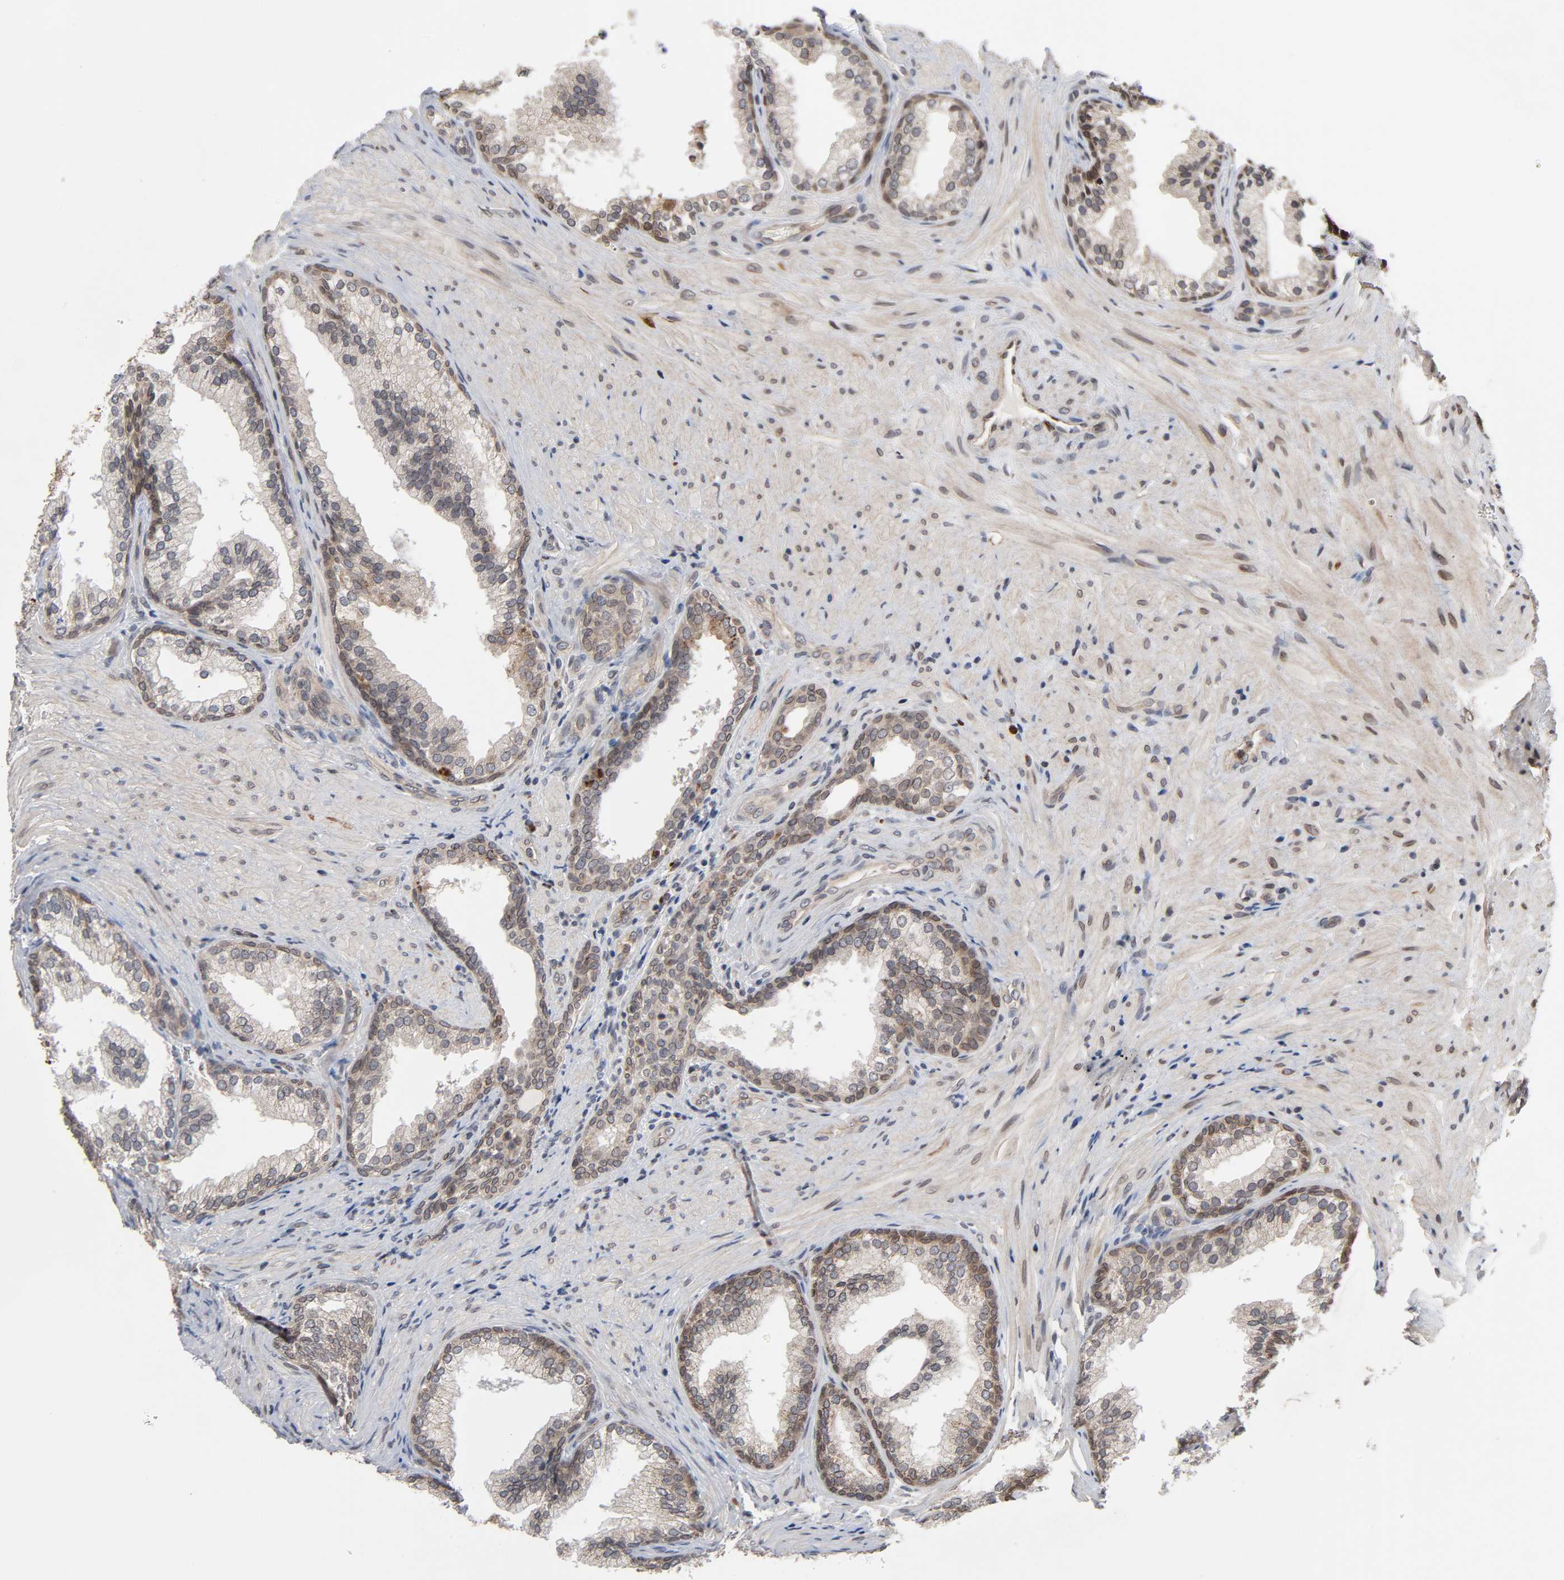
{"staining": {"intensity": "moderate", "quantity": ">75%", "location": "cytoplasmic/membranous,nuclear"}, "tissue": "prostate", "cell_type": "Glandular cells", "image_type": "normal", "snomed": [{"axis": "morphology", "description": "Normal tissue, NOS"}, {"axis": "topography", "description": "Prostate"}], "caption": "Prostate stained with immunohistochemistry (IHC) displays moderate cytoplasmic/membranous,nuclear staining in about >75% of glandular cells.", "gene": "CCDC175", "patient": {"sex": "male", "age": 76}}